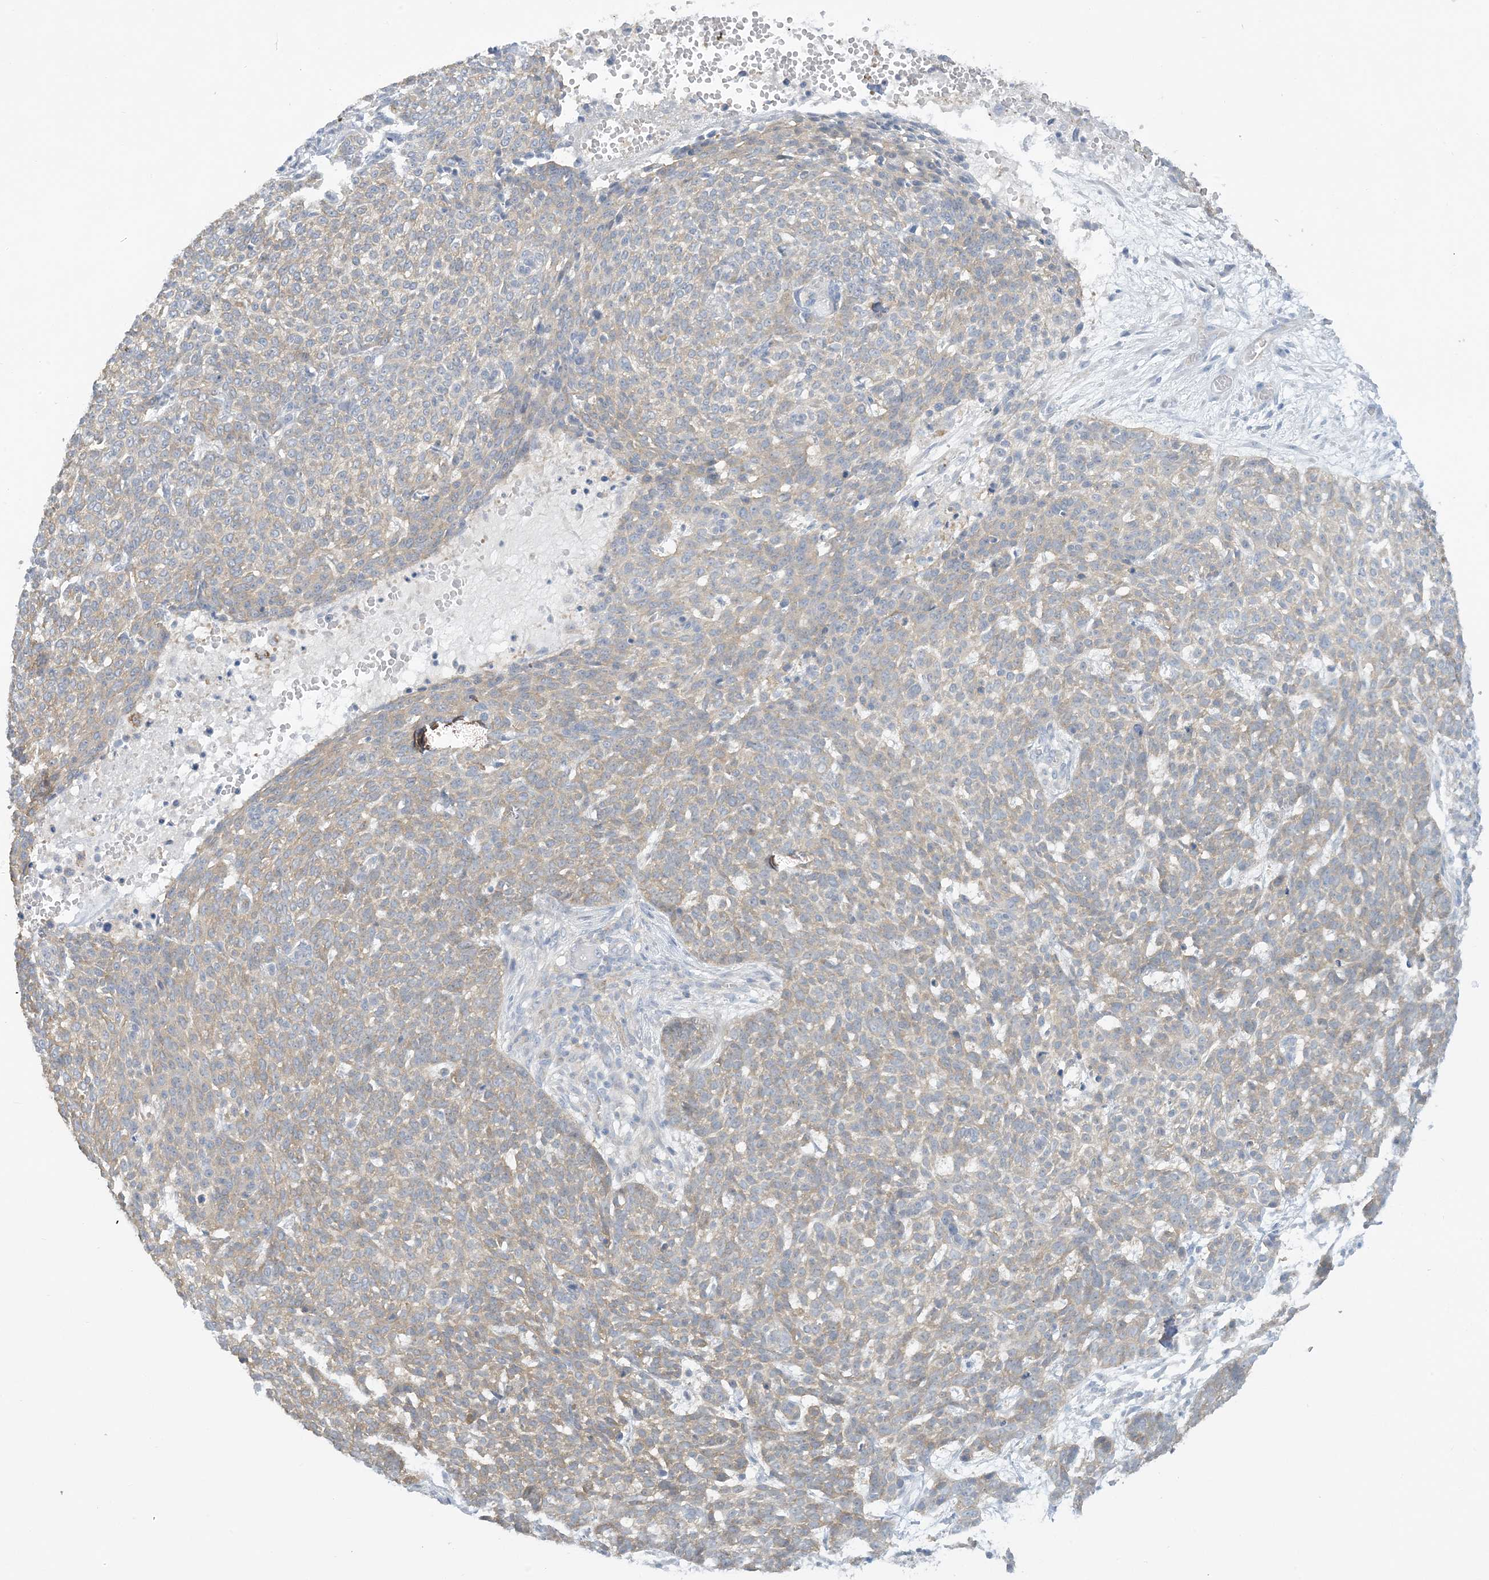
{"staining": {"intensity": "weak", "quantity": "<25%", "location": "cytoplasmic/membranous"}, "tissue": "skin cancer", "cell_type": "Tumor cells", "image_type": "cancer", "snomed": [{"axis": "morphology", "description": "Basal cell carcinoma"}, {"axis": "topography", "description": "Skin"}], "caption": "This is an immunohistochemistry (IHC) photomicrograph of skin cancer (basal cell carcinoma). There is no expression in tumor cells.", "gene": "MRPS18A", "patient": {"sex": "male", "age": 85}}